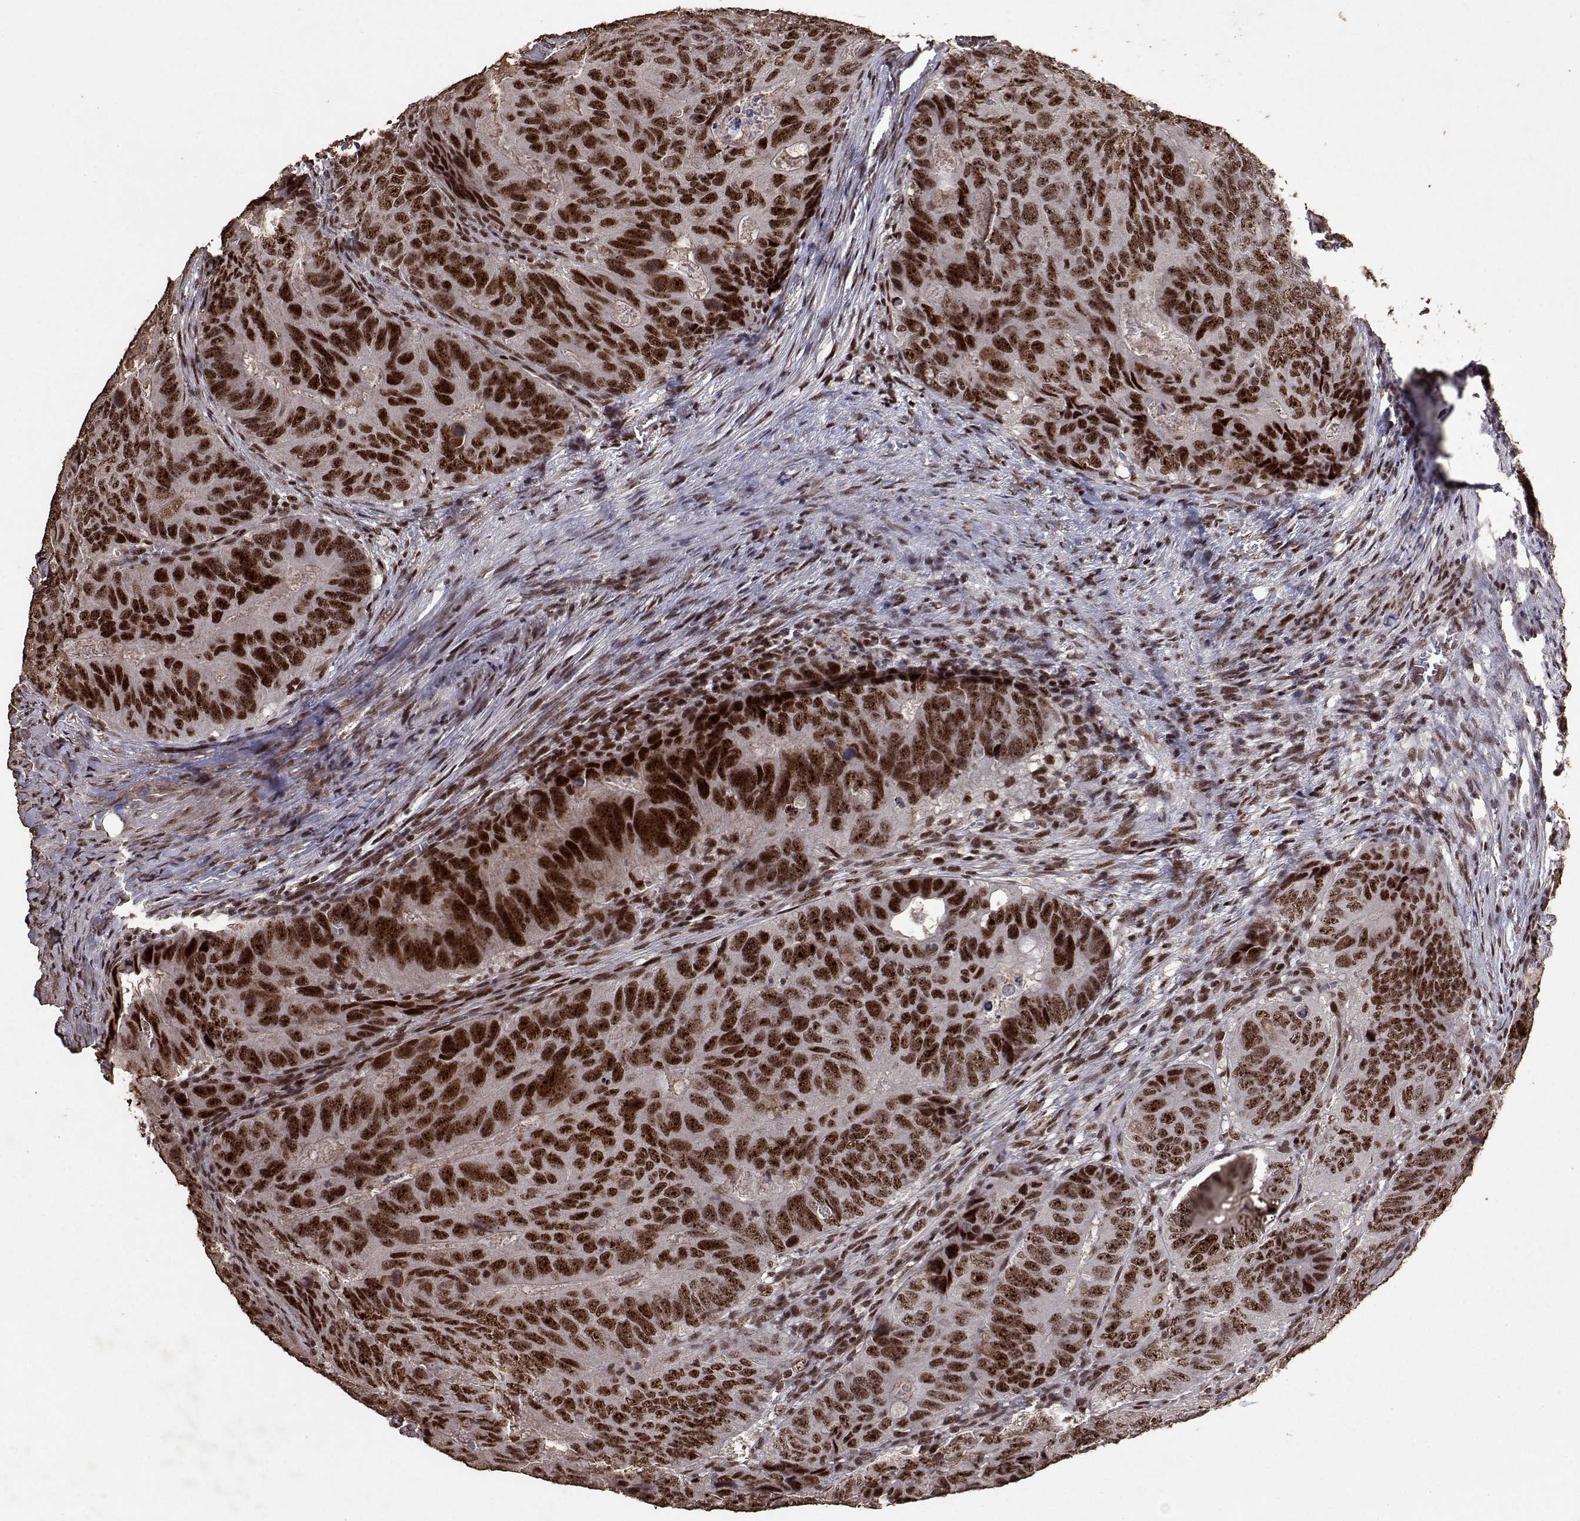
{"staining": {"intensity": "strong", "quantity": ">75%", "location": "nuclear"}, "tissue": "colorectal cancer", "cell_type": "Tumor cells", "image_type": "cancer", "snomed": [{"axis": "morphology", "description": "Adenocarcinoma, NOS"}, {"axis": "topography", "description": "Colon"}], "caption": "This photomicrograph exhibits immunohistochemistry (IHC) staining of human colorectal cancer (adenocarcinoma), with high strong nuclear staining in approximately >75% of tumor cells.", "gene": "TOE1", "patient": {"sex": "male", "age": 79}}